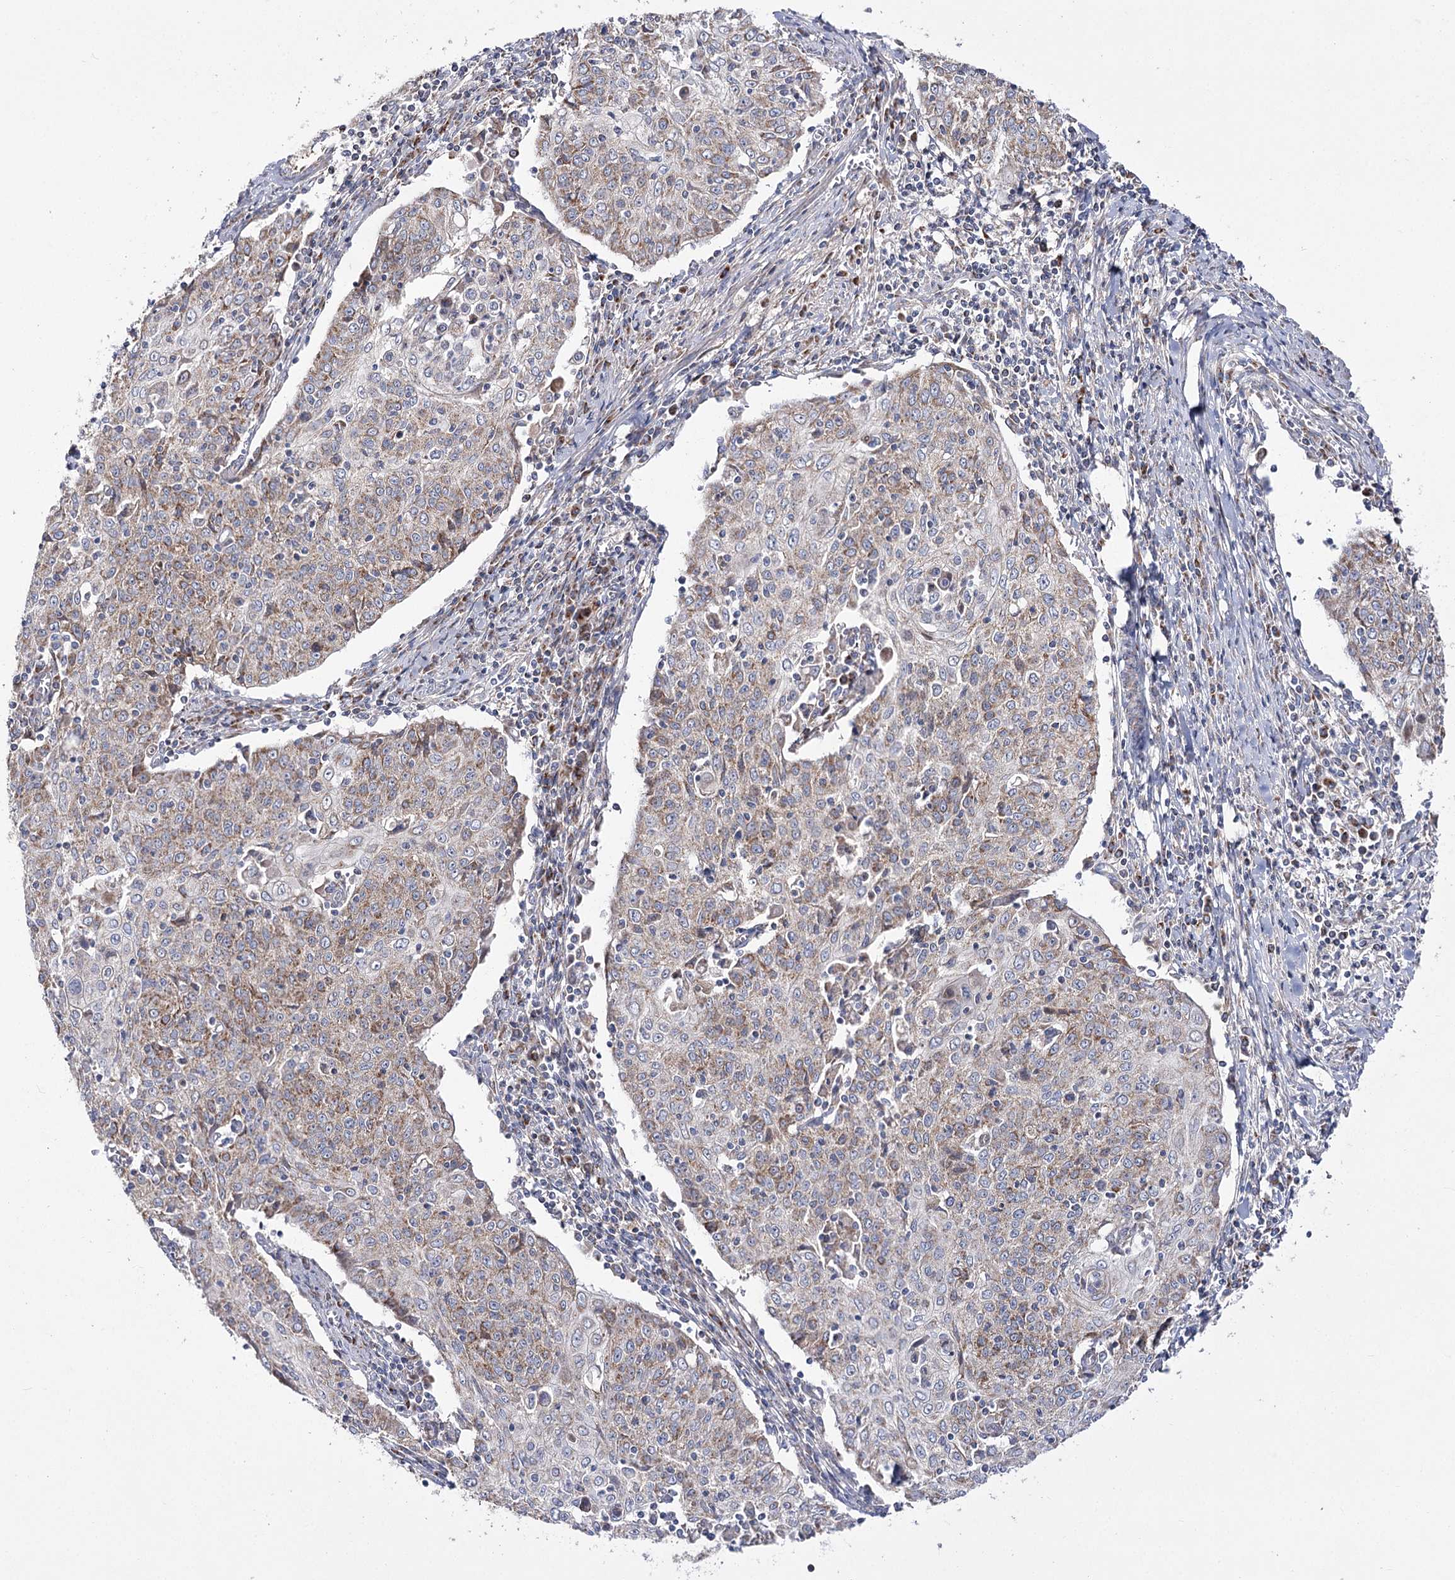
{"staining": {"intensity": "weak", "quantity": ">75%", "location": "cytoplasmic/membranous"}, "tissue": "cervical cancer", "cell_type": "Tumor cells", "image_type": "cancer", "snomed": [{"axis": "morphology", "description": "Squamous cell carcinoma, NOS"}, {"axis": "topography", "description": "Cervix"}], "caption": "Immunohistochemical staining of squamous cell carcinoma (cervical) shows weak cytoplasmic/membranous protein expression in approximately >75% of tumor cells. Ihc stains the protein in brown and the nuclei are stained blue.", "gene": "NADK2", "patient": {"sex": "female", "age": 48}}